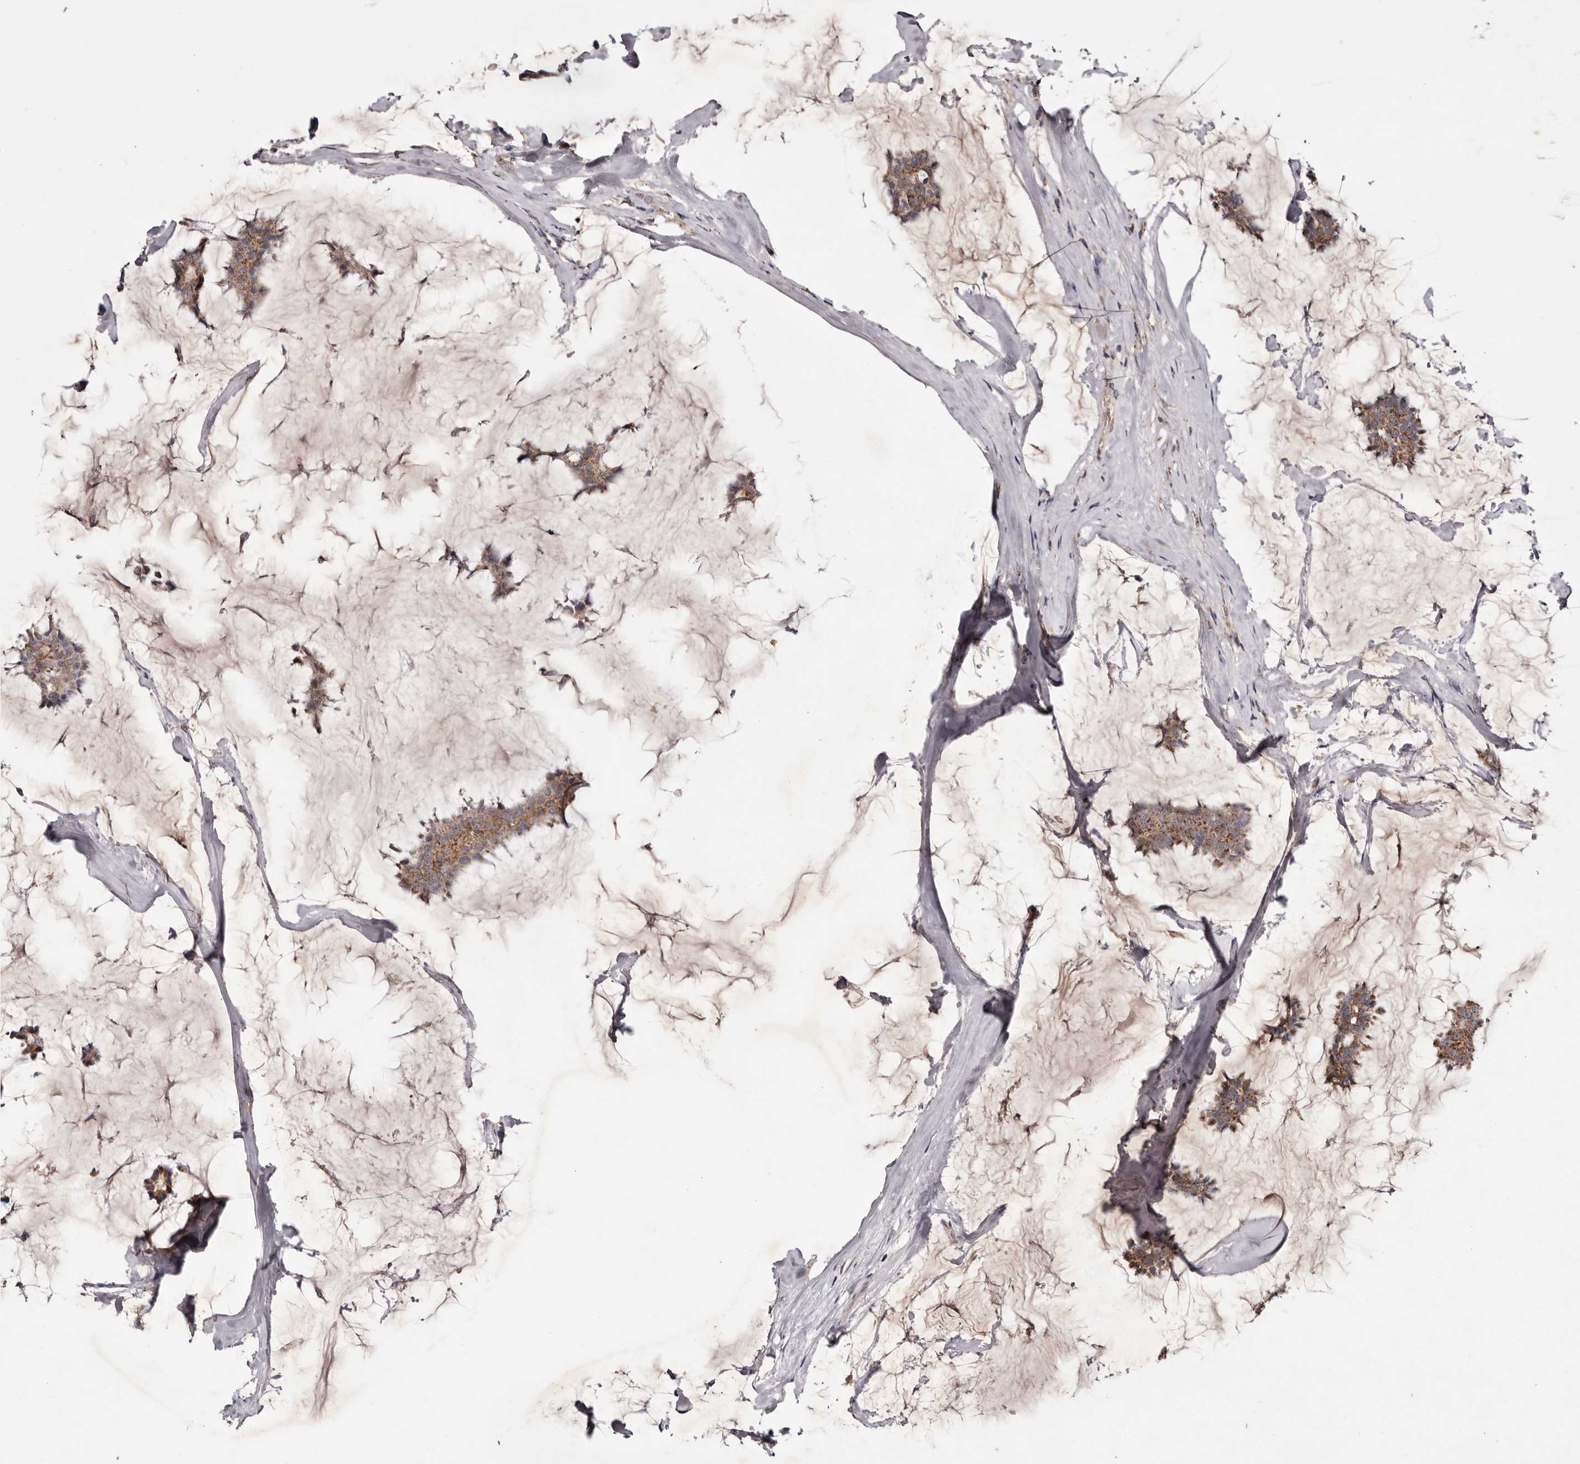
{"staining": {"intensity": "moderate", "quantity": ">75%", "location": "cytoplasmic/membranous"}, "tissue": "breast cancer", "cell_type": "Tumor cells", "image_type": "cancer", "snomed": [{"axis": "morphology", "description": "Duct carcinoma"}, {"axis": "topography", "description": "Breast"}], "caption": "This is a histology image of immunohistochemistry (IHC) staining of breast cancer, which shows moderate staining in the cytoplasmic/membranous of tumor cells.", "gene": "CPLANE2", "patient": {"sex": "female", "age": 93}}